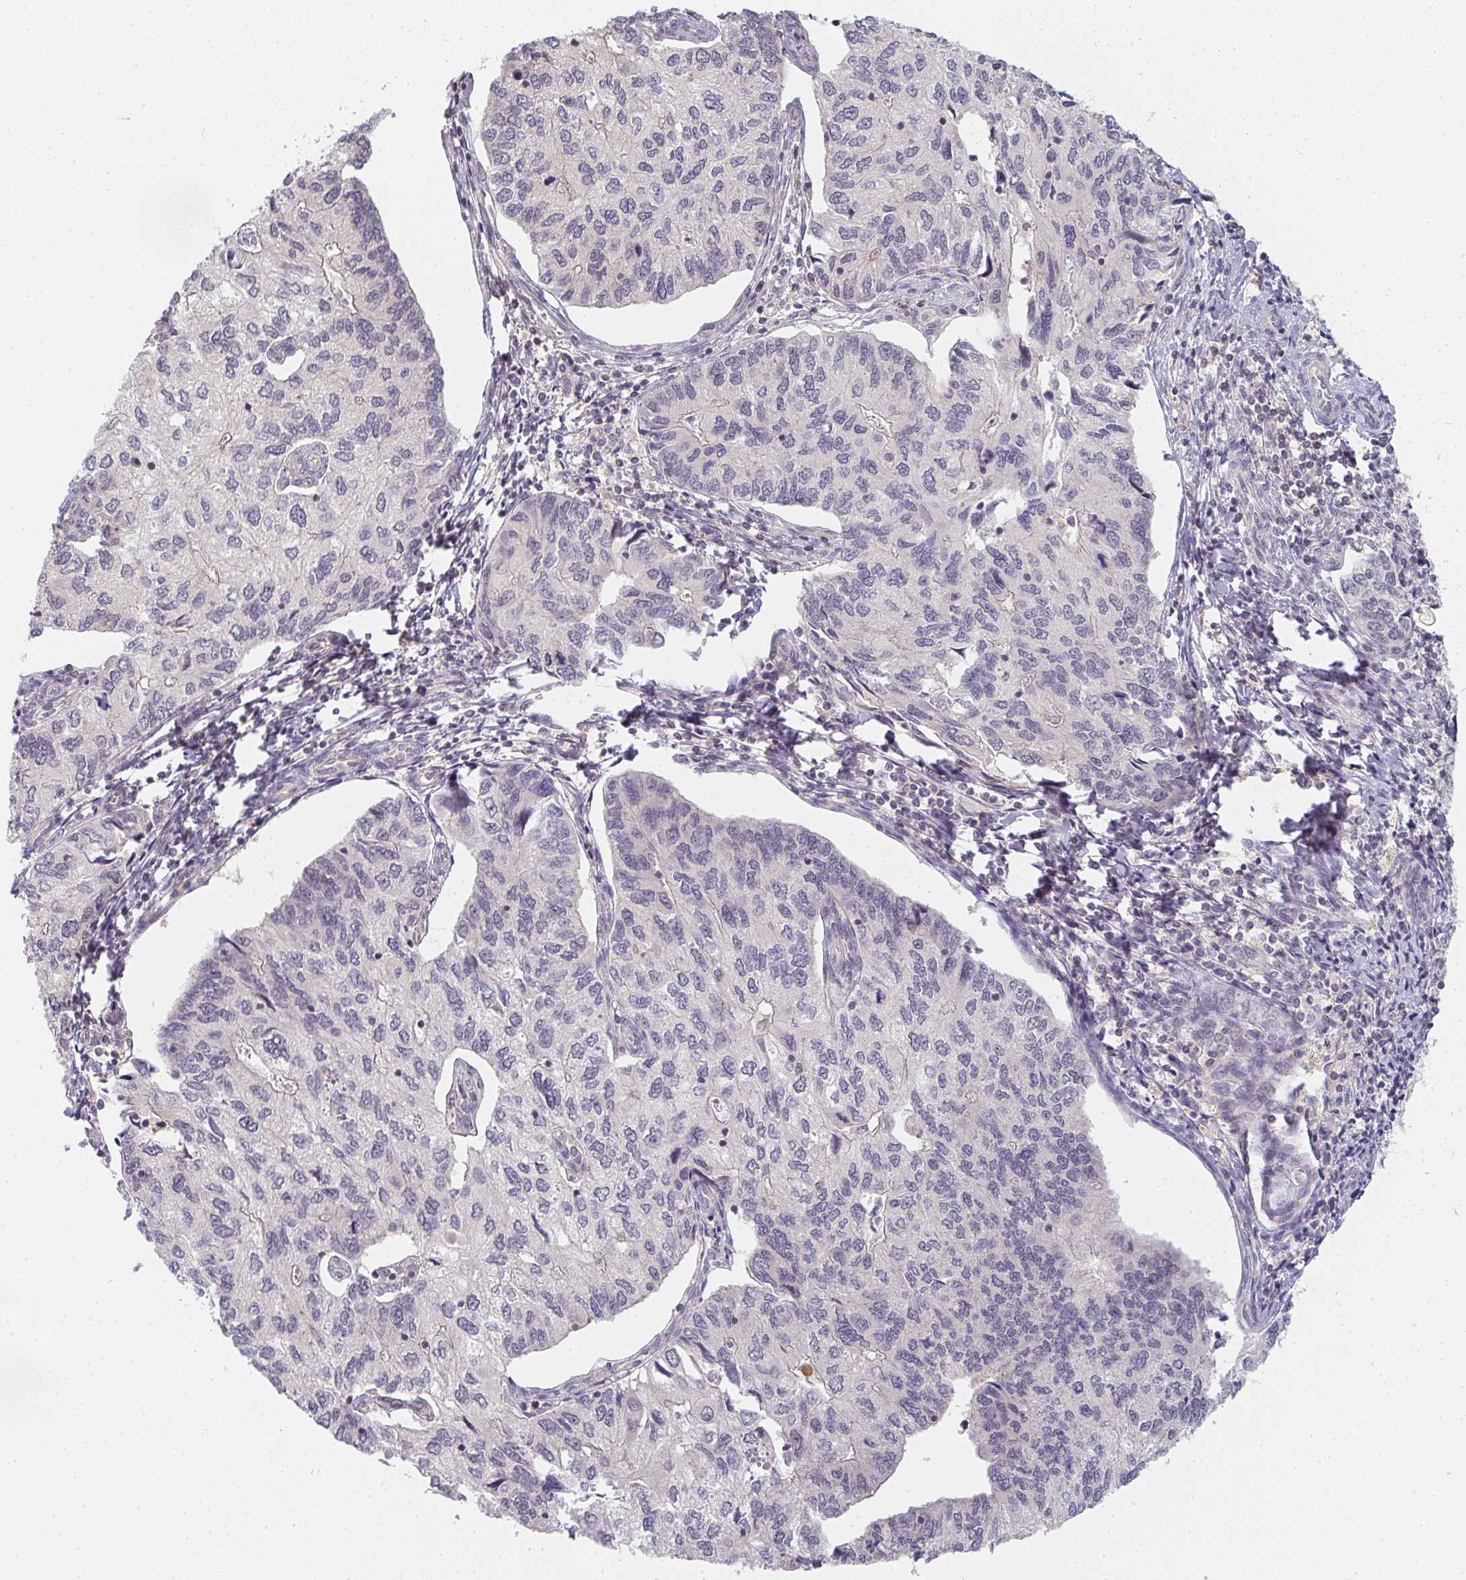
{"staining": {"intensity": "negative", "quantity": "none", "location": "none"}, "tissue": "endometrial cancer", "cell_type": "Tumor cells", "image_type": "cancer", "snomed": [{"axis": "morphology", "description": "Carcinoma, NOS"}, {"axis": "topography", "description": "Uterus"}], "caption": "Immunohistochemistry histopathology image of neoplastic tissue: human carcinoma (endometrial) stained with DAB (3,3'-diaminobenzidine) demonstrates no significant protein positivity in tumor cells.", "gene": "GSDMB", "patient": {"sex": "female", "age": 76}}